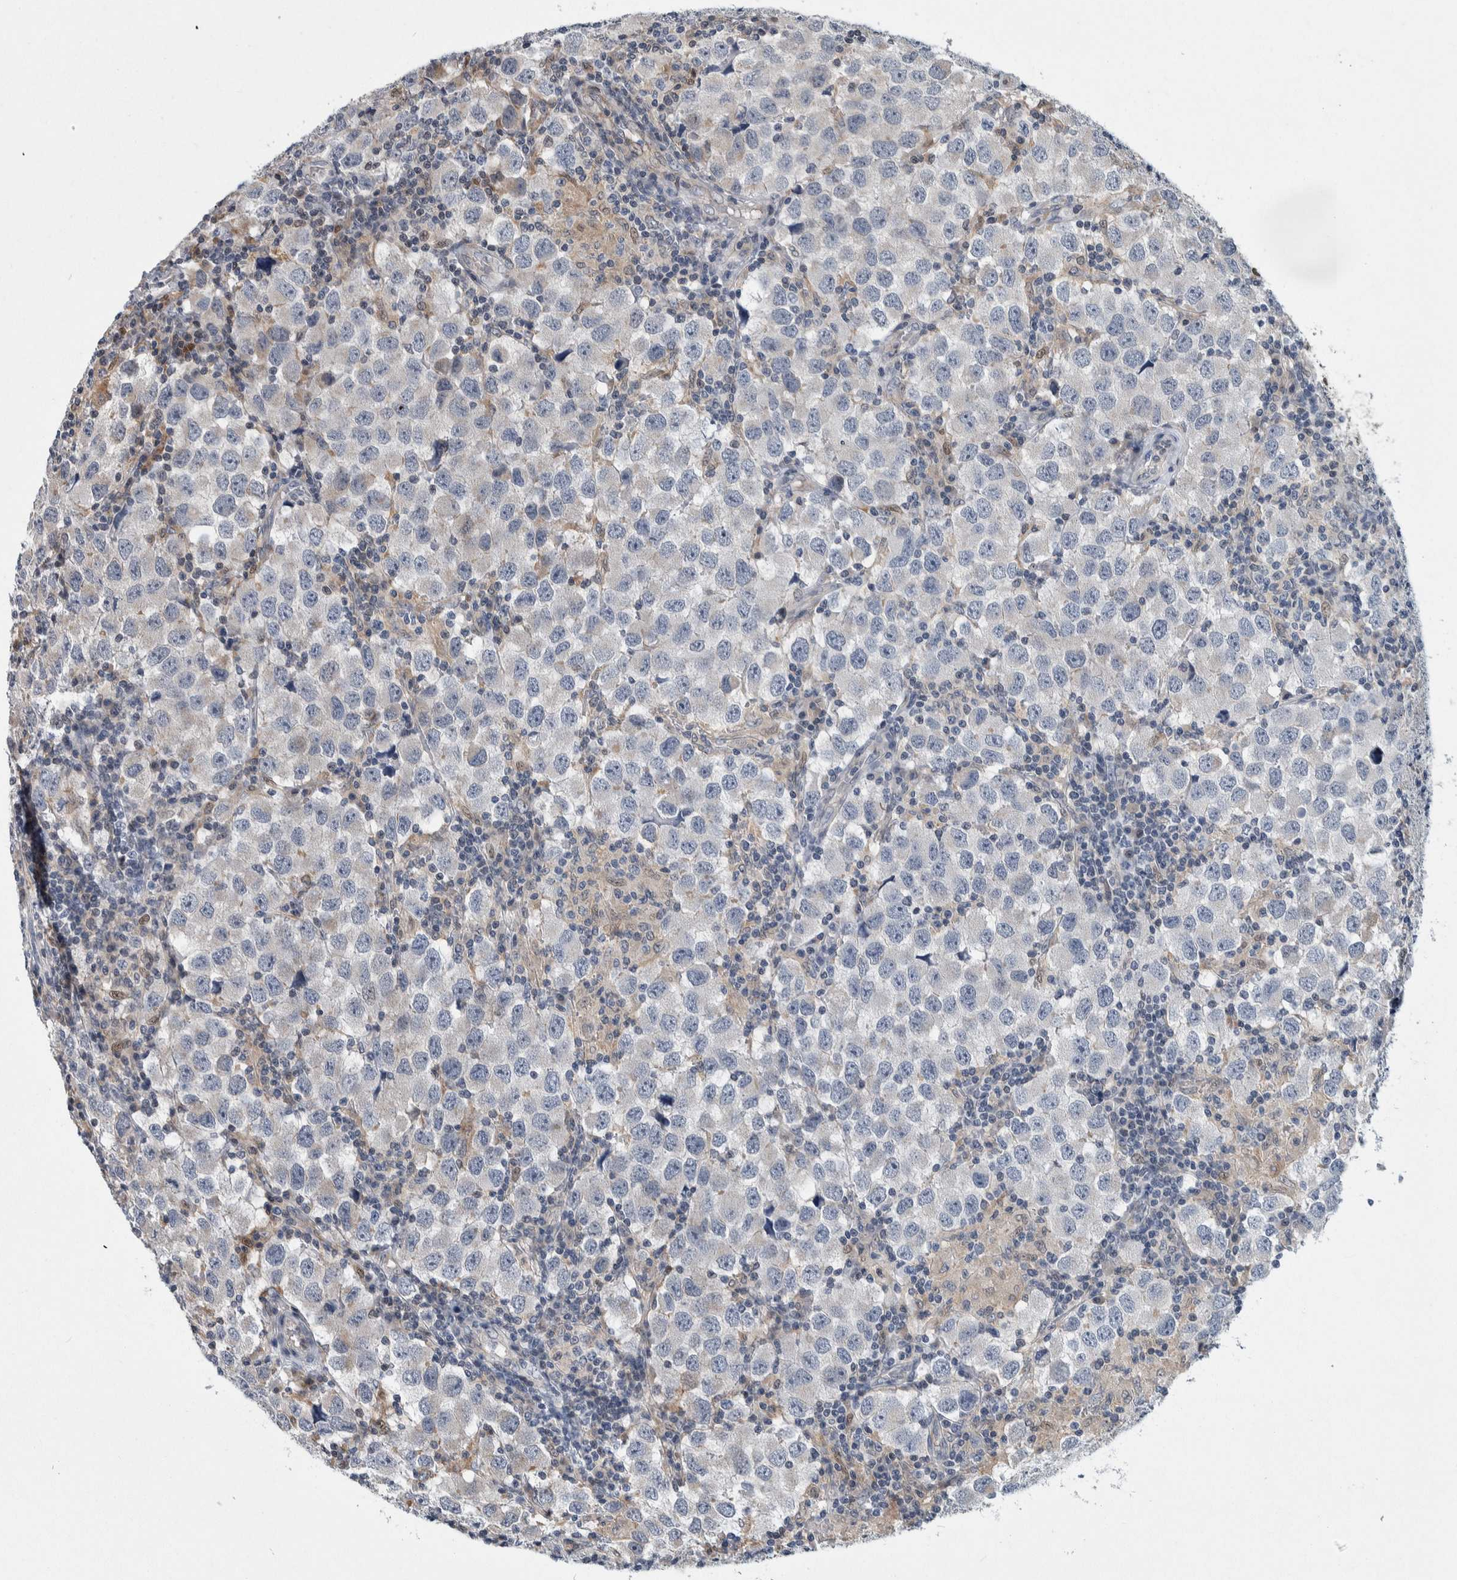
{"staining": {"intensity": "negative", "quantity": "none", "location": "none"}, "tissue": "testis cancer", "cell_type": "Tumor cells", "image_type": "cancer", "snomed": [{"axis": "morphology", "description": "Carcinoma, Embryonal, NOS"}, {"axis": "topography", "description": "Testis"}], "caption": "The micrograph exhibits no staining of tumor cells in testis cancer. (Brightfield microscopy of DAB (3,3'-diaminobenzidine) immunohistochemistry (IHC) at high magnification).", "gene": "PTPA", "patient": {"sex": "male", "age": 21}}